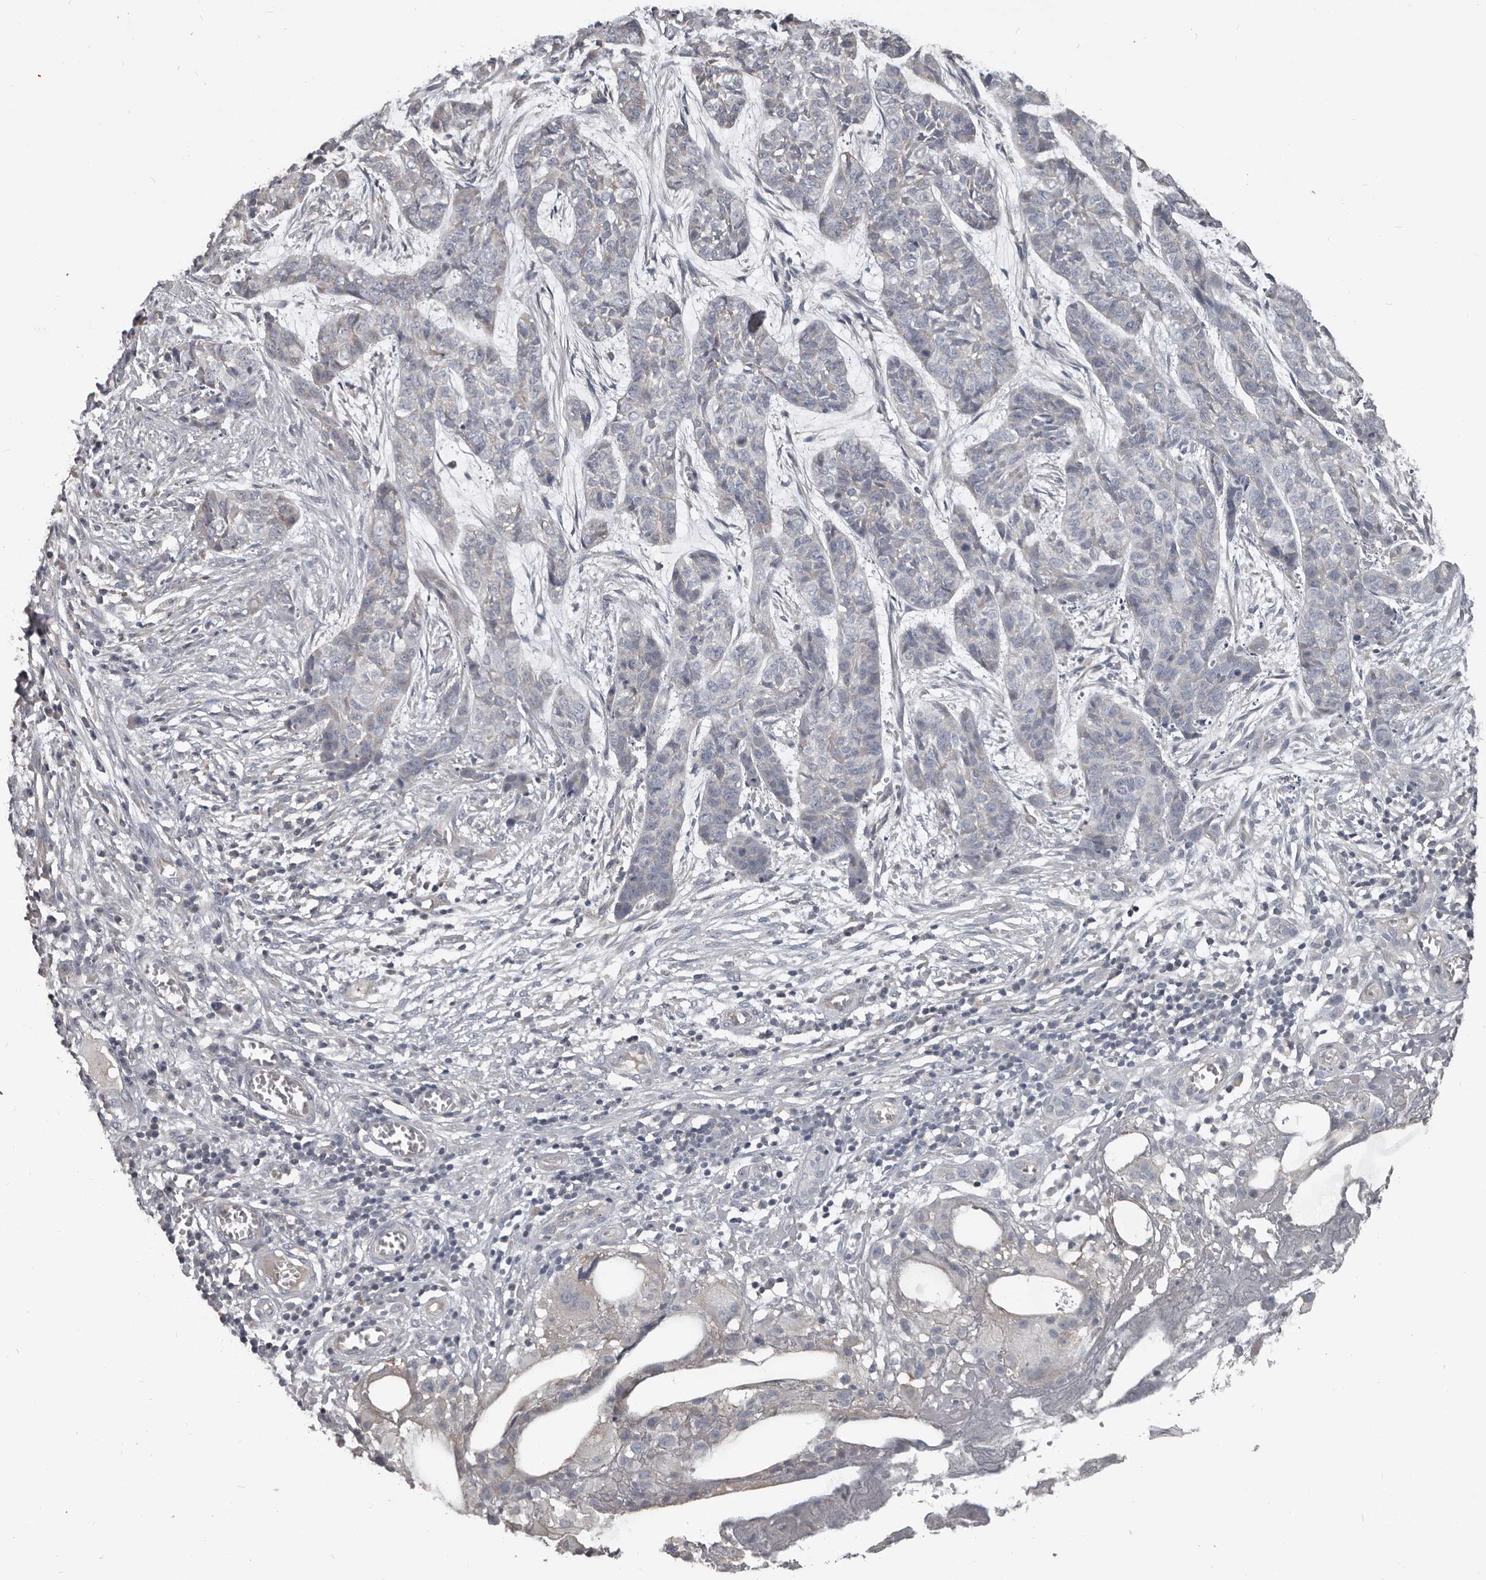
{"staining": {"intensity": "negative", "quantity": "none", "location": "none"}, "tissue": "skin cancer", "cell_type": "Tumor cells", "image_type": "cancer", "snomed": [{"axis": "morphology", "description": "Basal cell carcinoma"}, {"axis": "topography", "description": "Skin"}], "caption": "An immunohistochemistry (IHC) histopathology image of skin cancer is shown. There is no staining in tumor cells of skin cancer.", "gene": "CA6", "patient": {"sex": "female", "age": 64}}